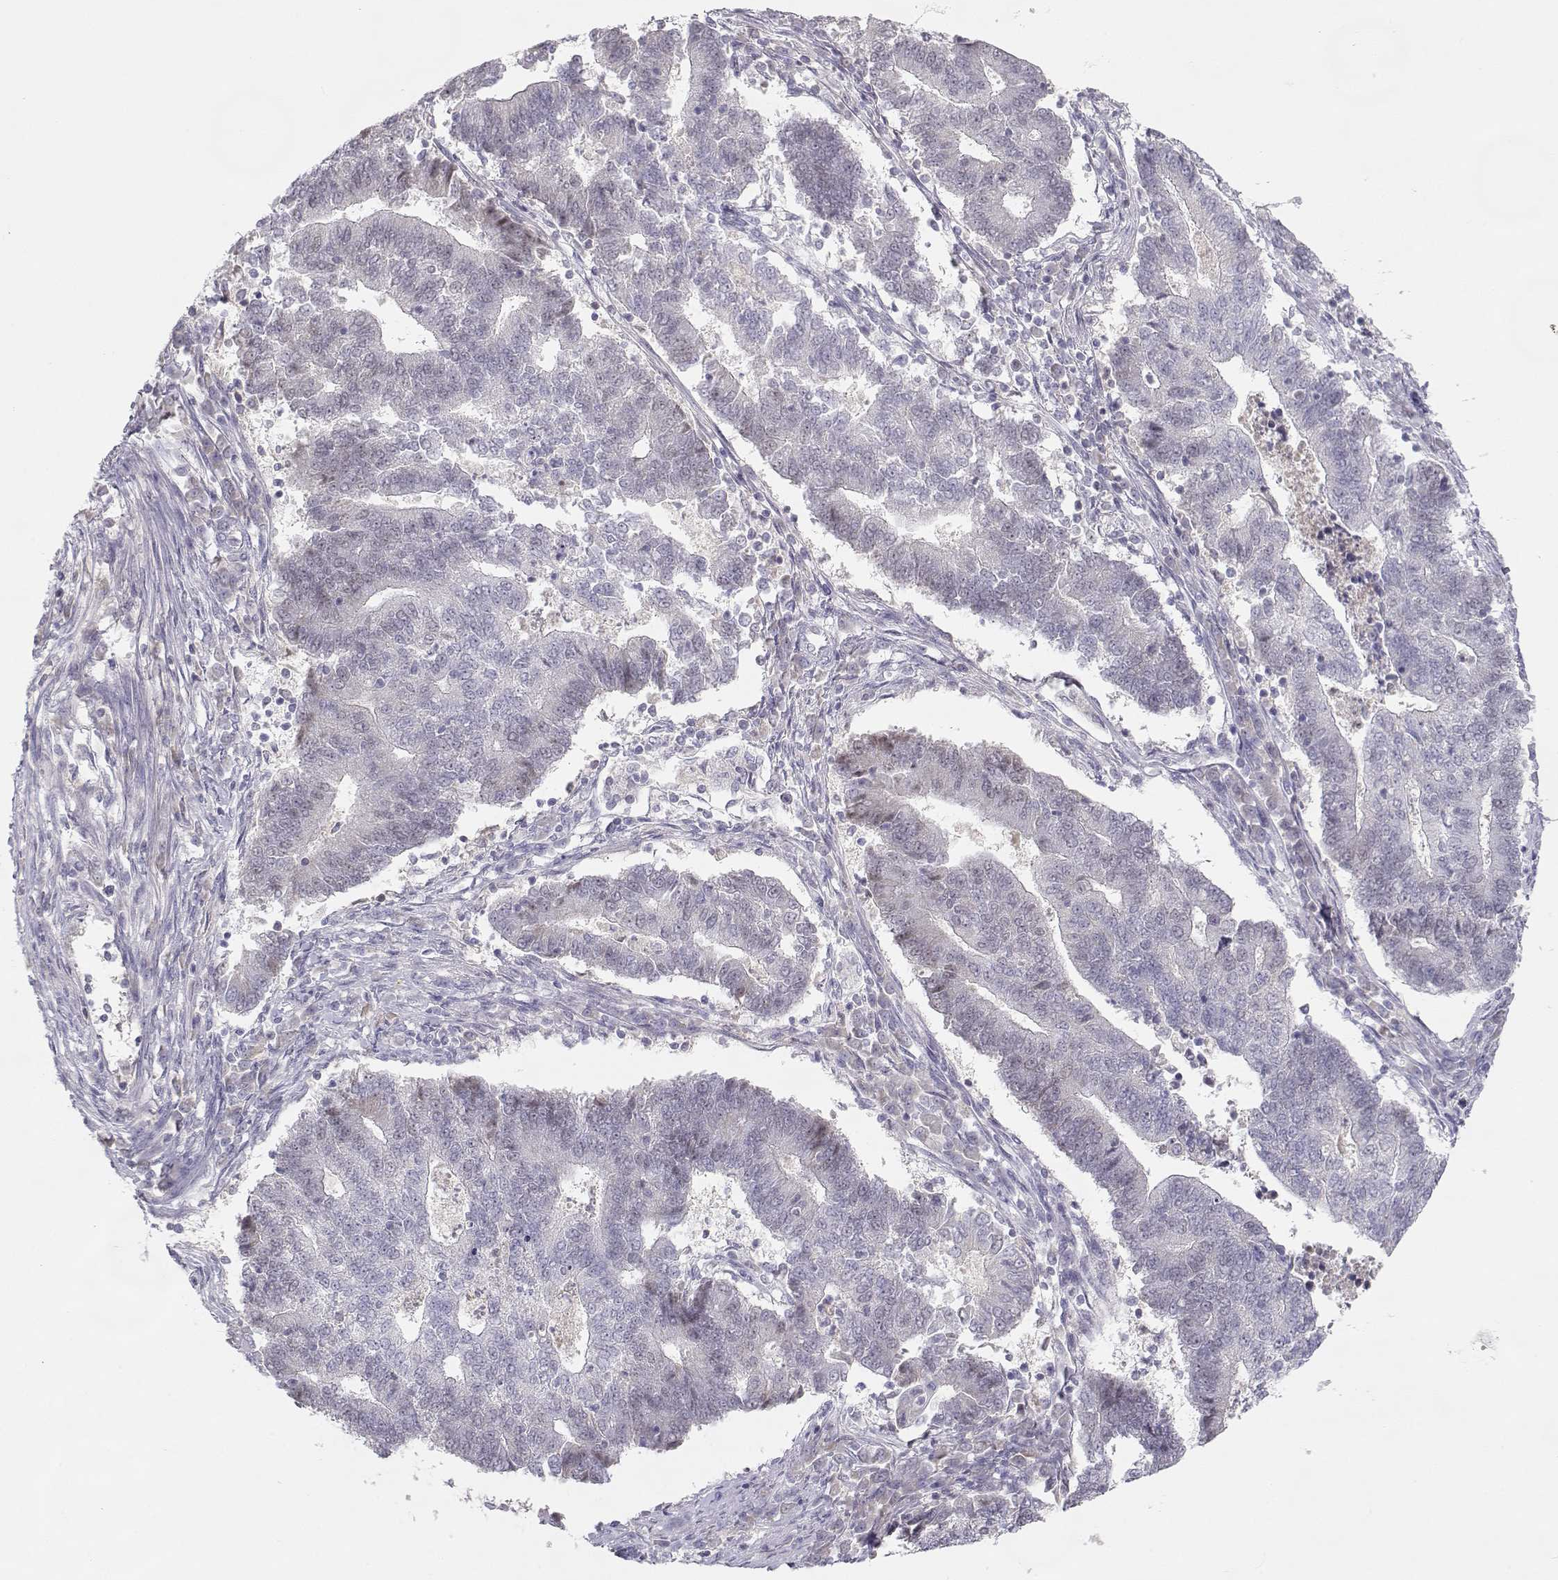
{"staining": {"intensity": "negative", "quantity": "none", "location": "none"}, "tissue": "endometrial cancer", "cell_type": "Tumor cells", "image_type": "cancer", "snomed": [{"axis": "morphology", "description": "Adenocarcinoma, NOS"}, {"axis": "topography", "description": "Uterus"}, {"axis": "topography", "description": "Endometrium"}], "caption": "IHC micrograph of human endometrial cancer stained for a protein (brown), which demonstrates no staining in tumor cells.", "gene": "OPN5", "patient": {"sex": "female", "age": 54}}